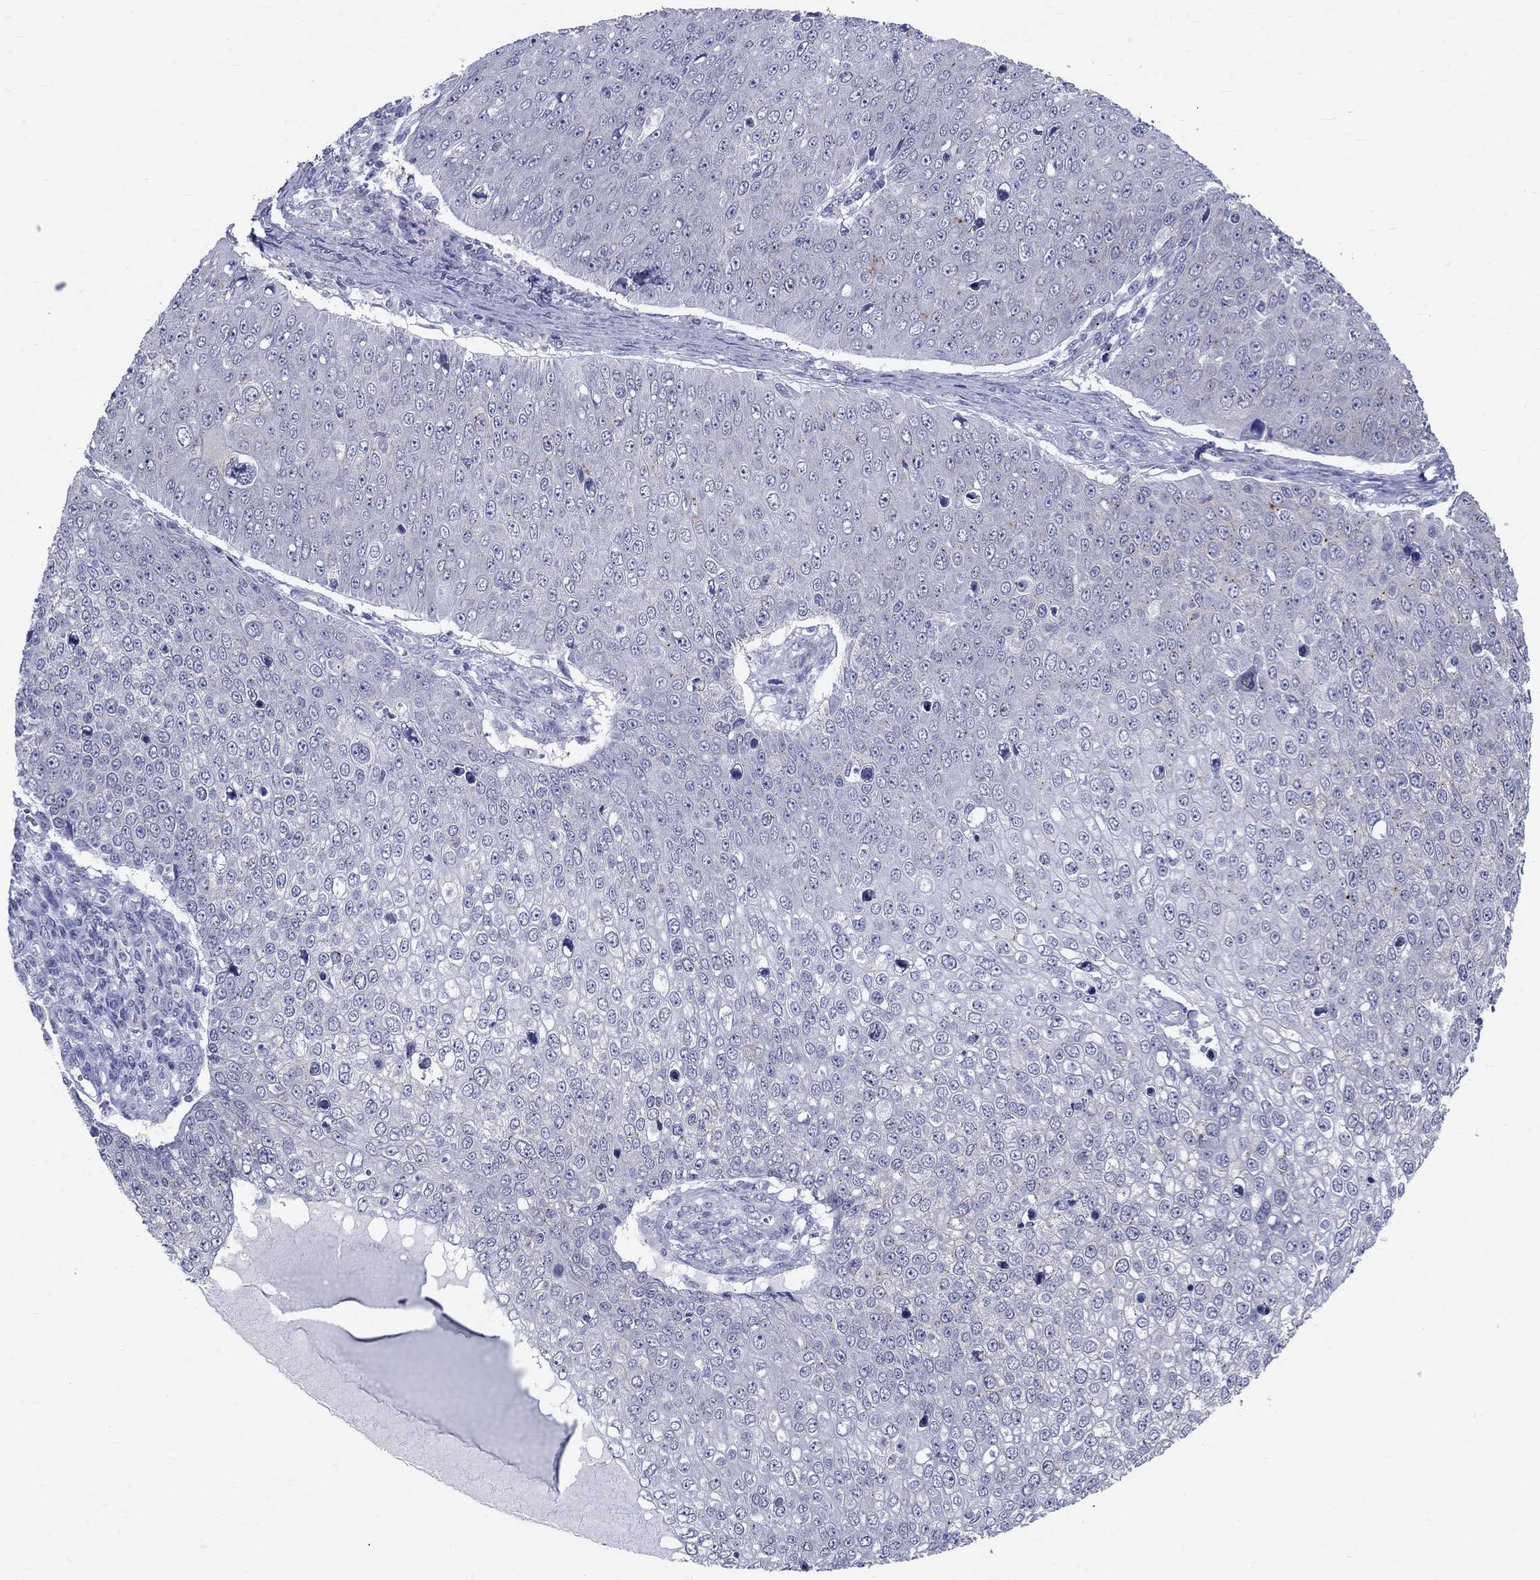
{"staining": {"intensity": "negative", "quantity": "none", "location": "none"}, "tissue": "skin cancer", "cell_type": "Tumor cells", "image_type": "cancer", "snomed": [{"axis": "morphology", "description": "Squamous cell carcinoma, NOS"}, {"axis": "topography", "description": "Skin"}], "caption": "A high-resolution image shows immunohistochemistry (IHC) staining of skin cancer, which reveals no significant expression in tumor cells.", "gene": "CEP43", "patient": {"sex": "male", "age": 71}}